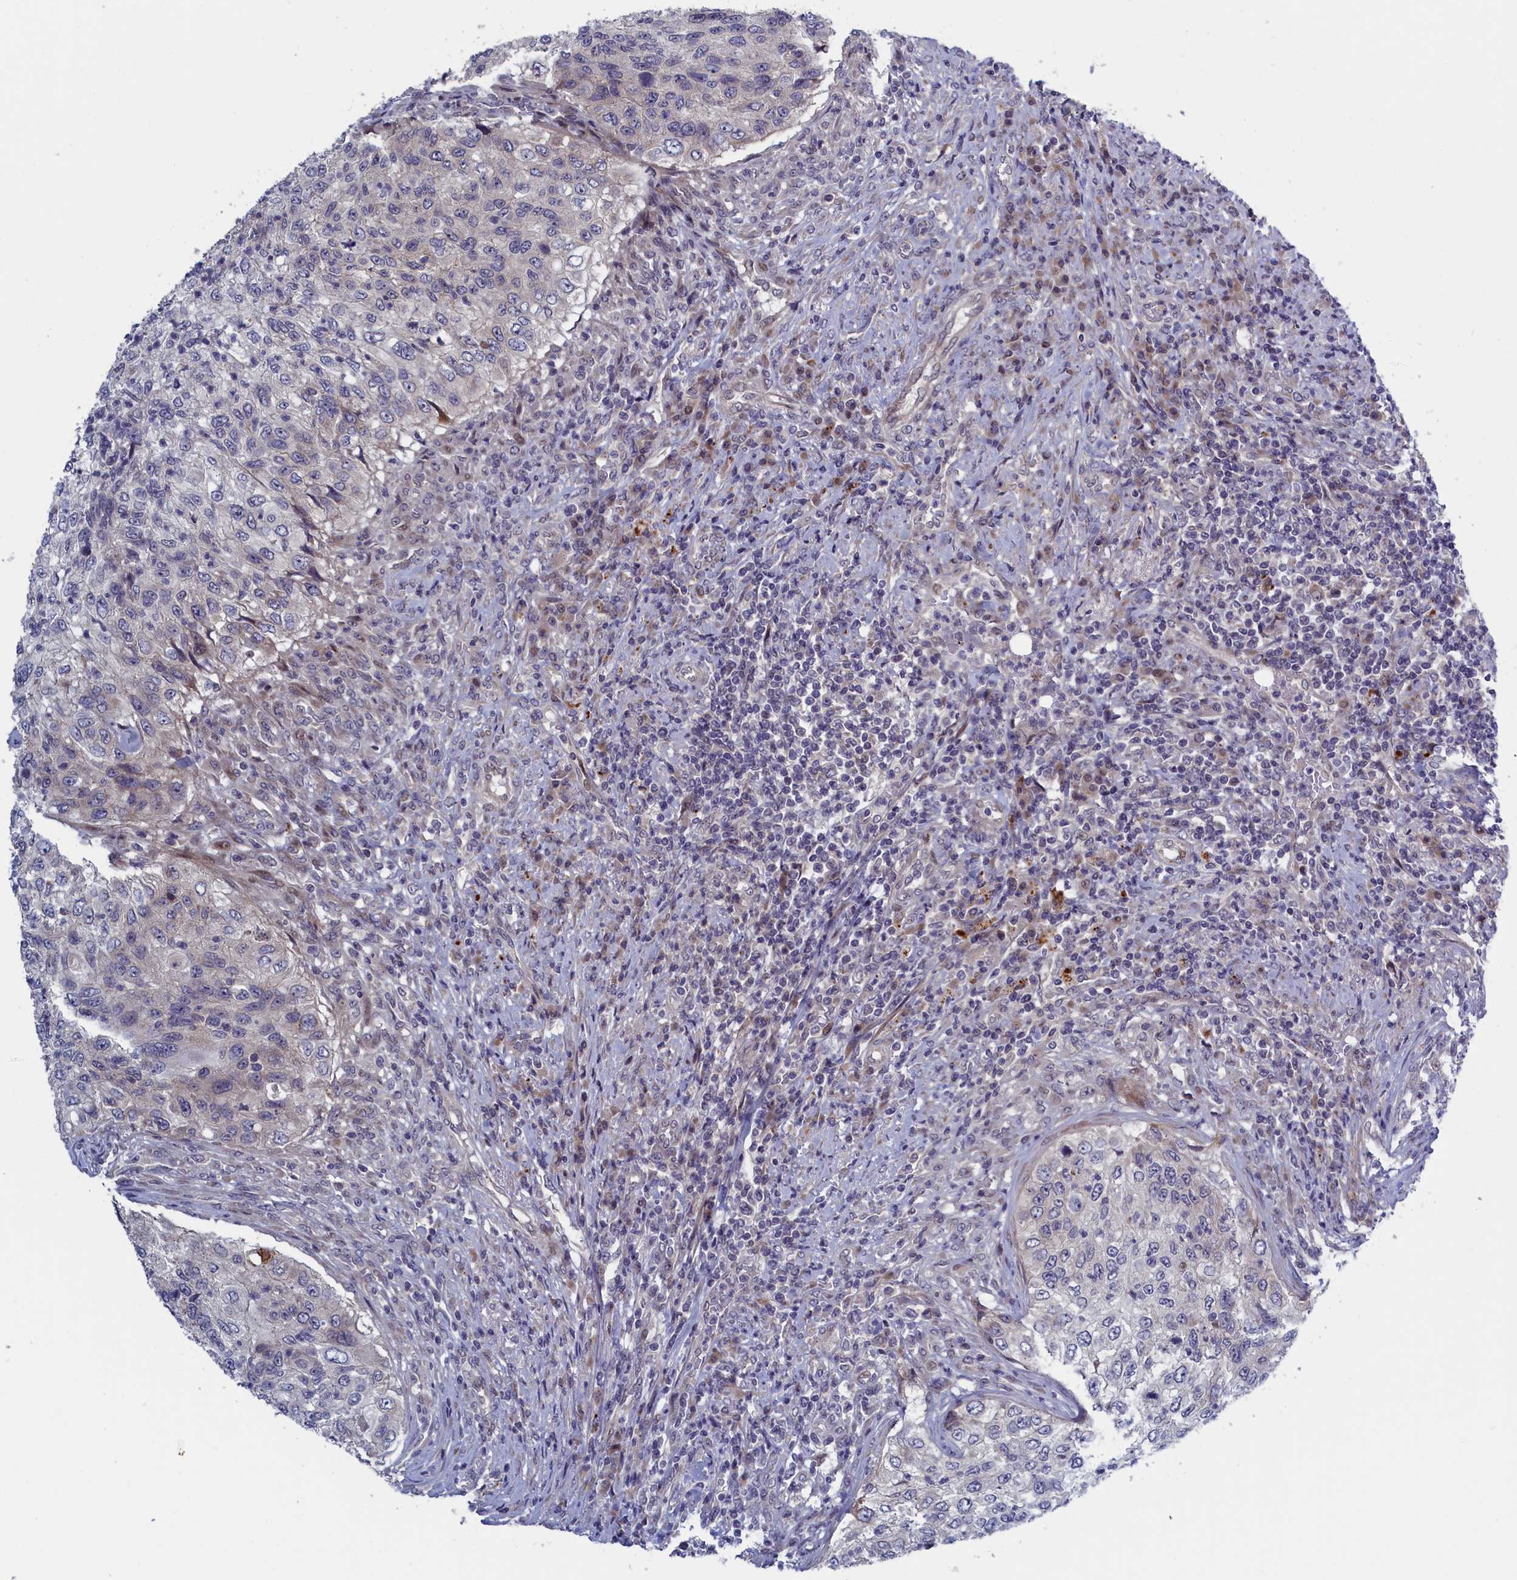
{"staining": {"intensity": "negative", "quantity": "none", "location": "none"}, "tissue": "urothelial cancer", "cell_type": "Tumor cells", "image_type": "cancer", "snomed": [{"axis": "morphology", "description": "Urothelial carcinoma, High grade"}, {"axis": "topography", "description": "Urinary bladder"}], "caption": "This is an immunohistochemistry (IHC) histopathology image of human urothelial carcinoma (high-grade). There is no staining in tumor cells.", "gene": "LSG1", "patient": {"sex": "female", "age": 60}}